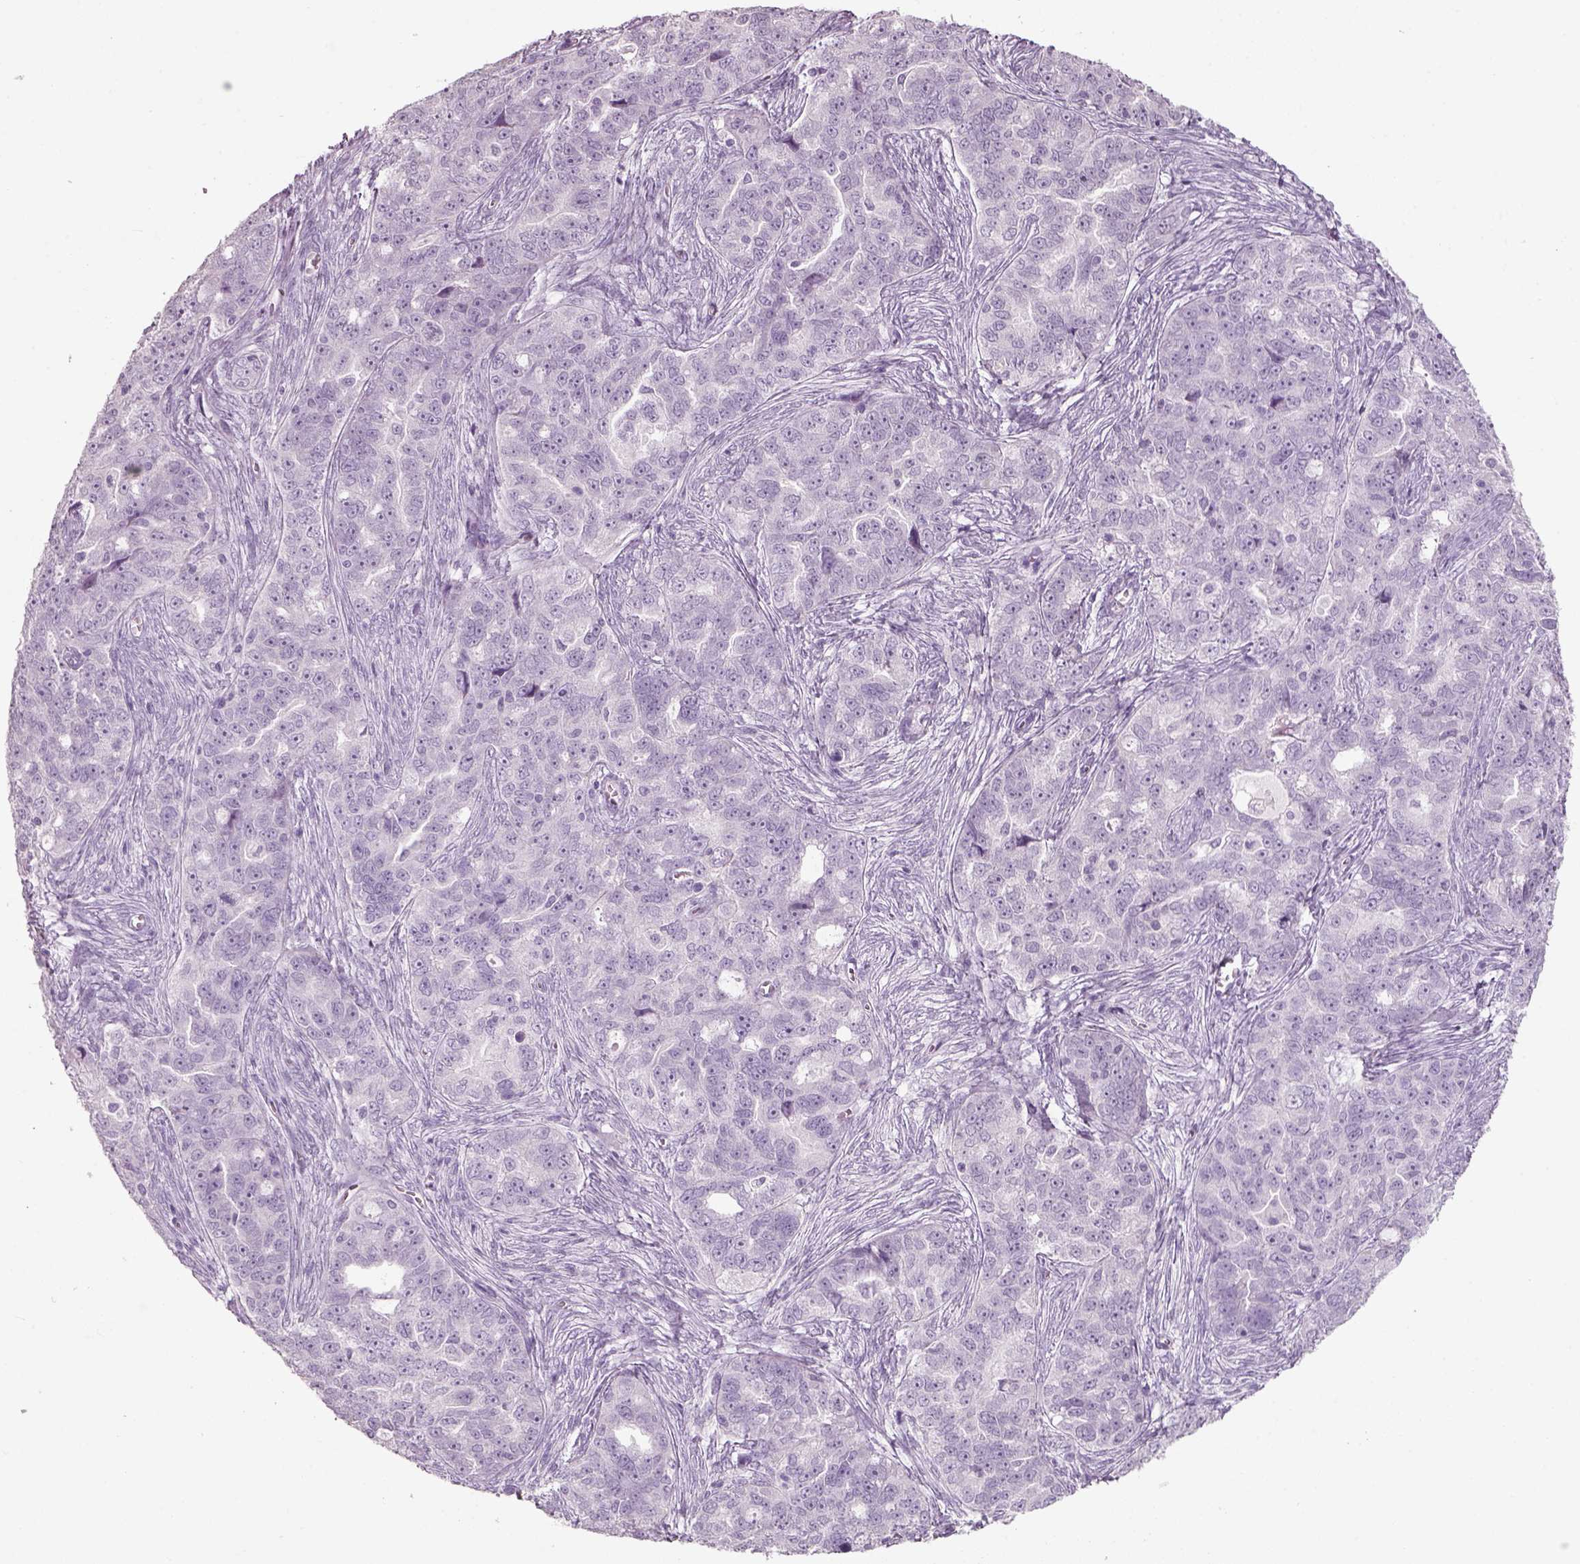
{"staining": {"intensity": "negative", "quantity": "none", "location": "none"}, "tissue": "ovarian cancer", "cell_type": "Tumor cells", "image_type": "cancer", "snomed": [{"axis": "morphology", "description": "Cystadenocarcinoma, serous, NOS"}, {"axis": "topography", "description": "Ovary"}], "caption": "IHC histopathology image of human ovarian cancer (serous cystadenocarcinoma) stained for a protein (brown), which exhibits no expression in tumor cells.", "gene": "SLC6A2", "patient": {"sex": "female", "age": 51}}